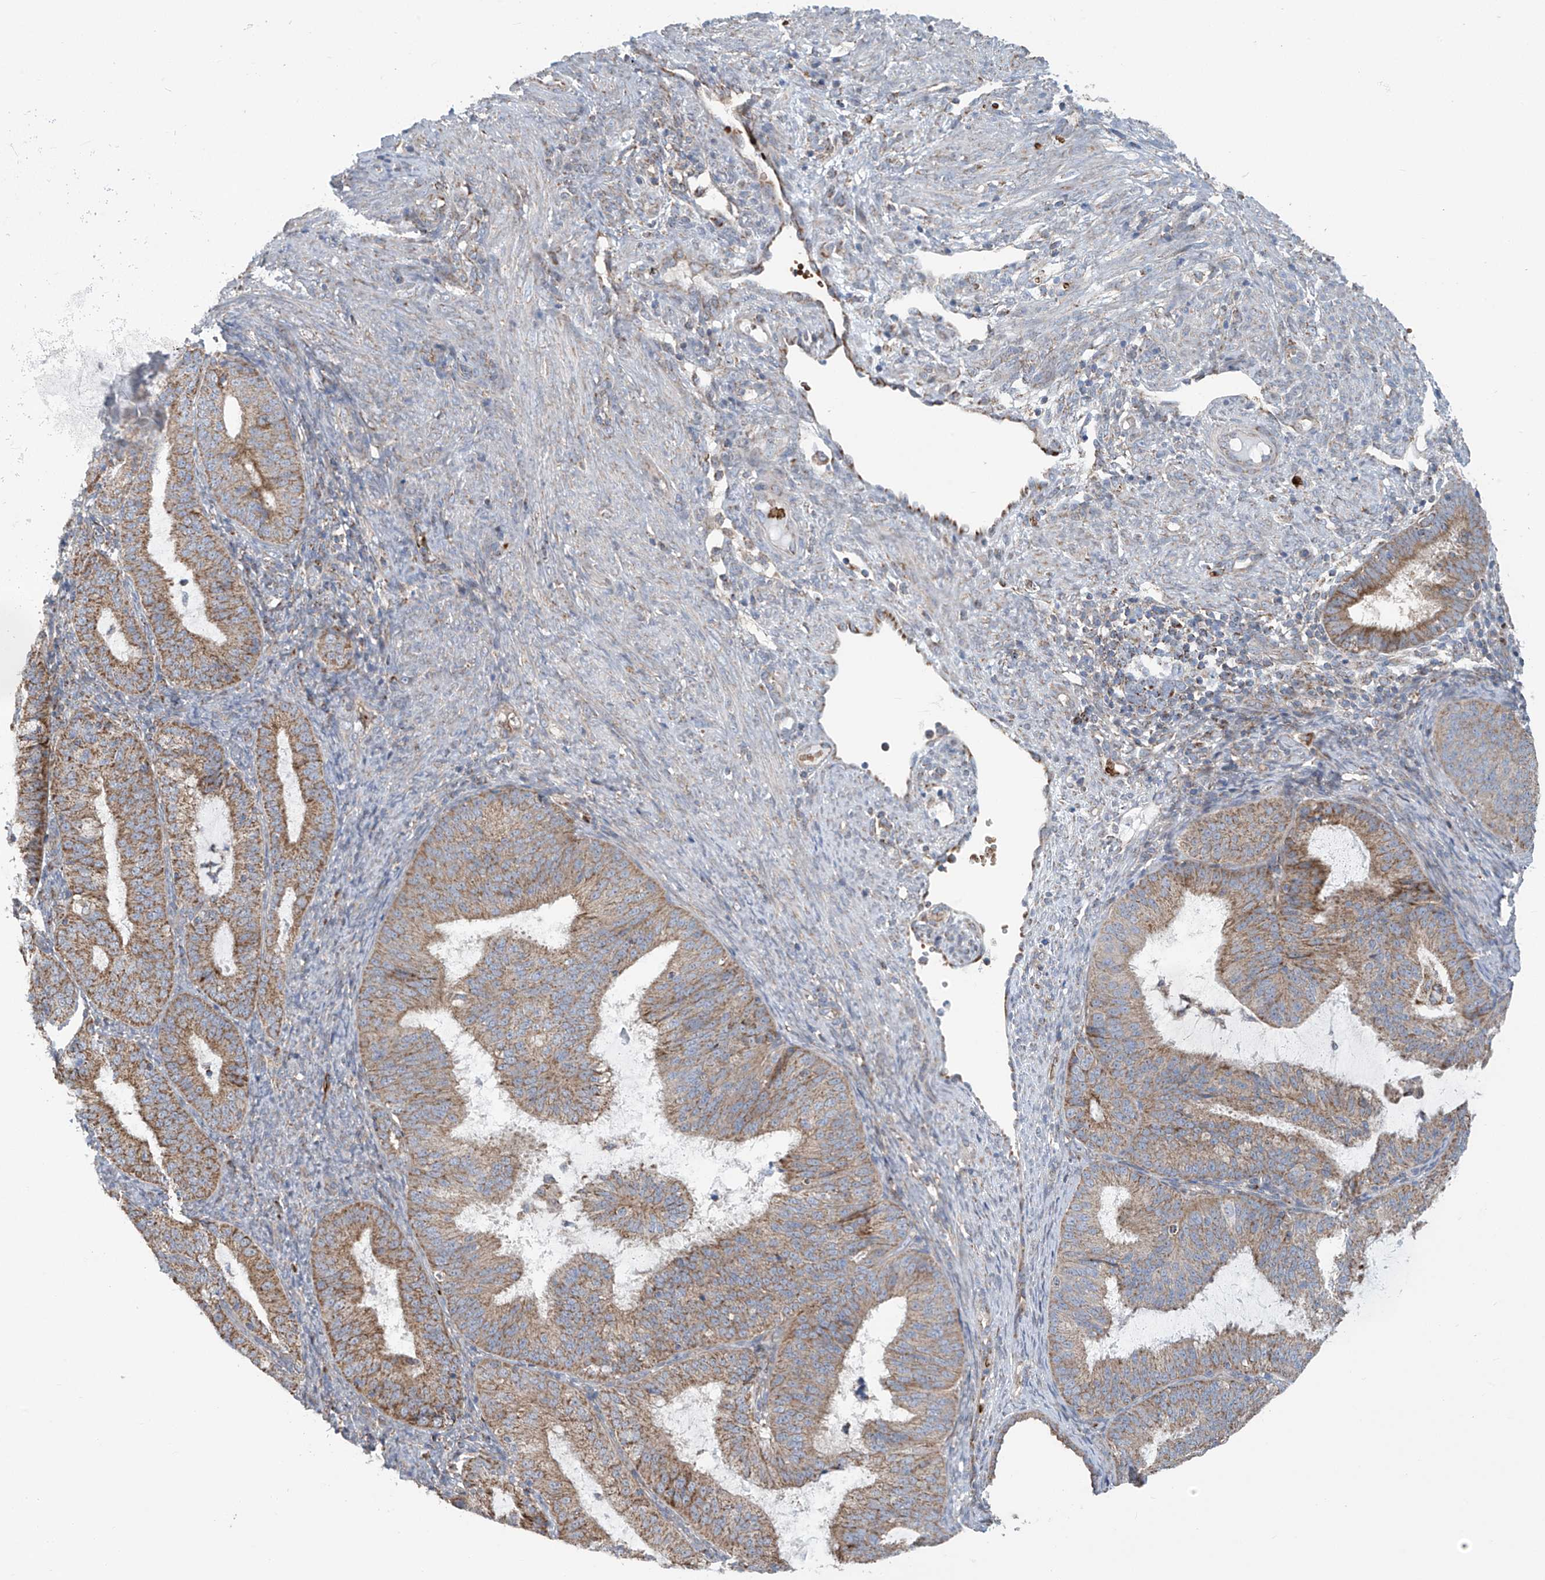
{"staining": {"intensity": "moderate", "quantity": ">75%", "location": "cytoplasmic/membranous"}, "tissue": "endometrial cancer", "cell_type": "Tumor cells", "image_type": "cancer", "snomed": [{"axis": "morphology", "description": "Adenocarcinoma, NOS"}, {"axis": "topography", "description": "Endometrium"}], "caption": "Adenocarcinoma (endometrial) stained with a protein marker displays moderate staining in tumor cells.", "gene": "COMMD1", "patient": {"sex": "female", "age": 51}}